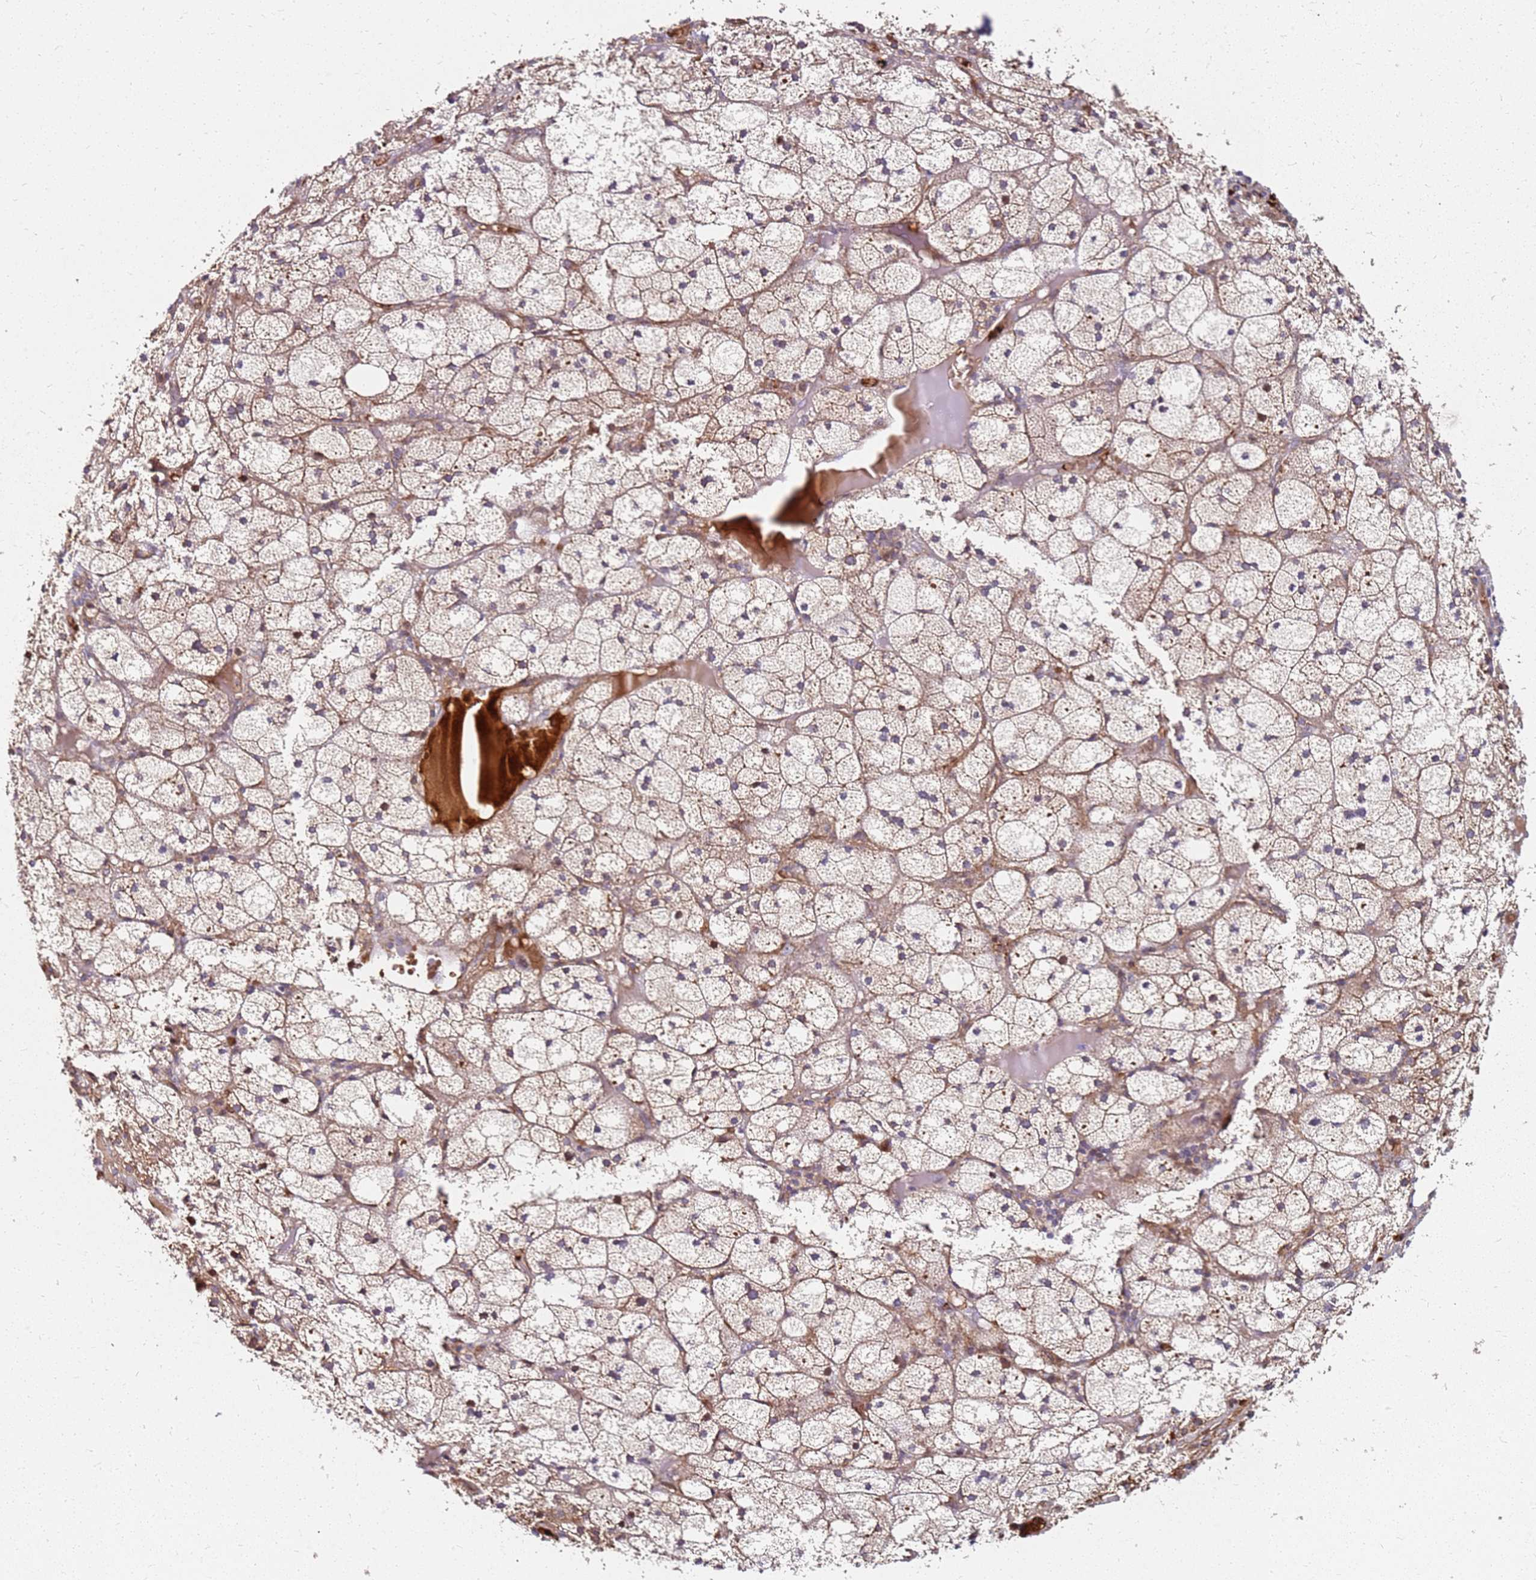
{"staining": {"intensity": "moderate", "quantity": "25%-75%", "location": "cytoplasmic/membranous,nuclear"}, "tissue": "adrenal gland", "cell_type": "Glandular cells", "image_type": "normal", "snomed": [{"axis": "morphology", "description": "Normal tissue, NOS"}, {"axis": "topography", "description": "Adrenal gland"}], "caption": "Immunohistochemical staining of benign human adrenal gland shows 25%-75% levels of moderate cytoplasmic/membranous,nuclear protein positivity in approximately 25%-75% of glandular cells.", "gene": "RNF11", "patient": {"sex": "female", "age": 61}}